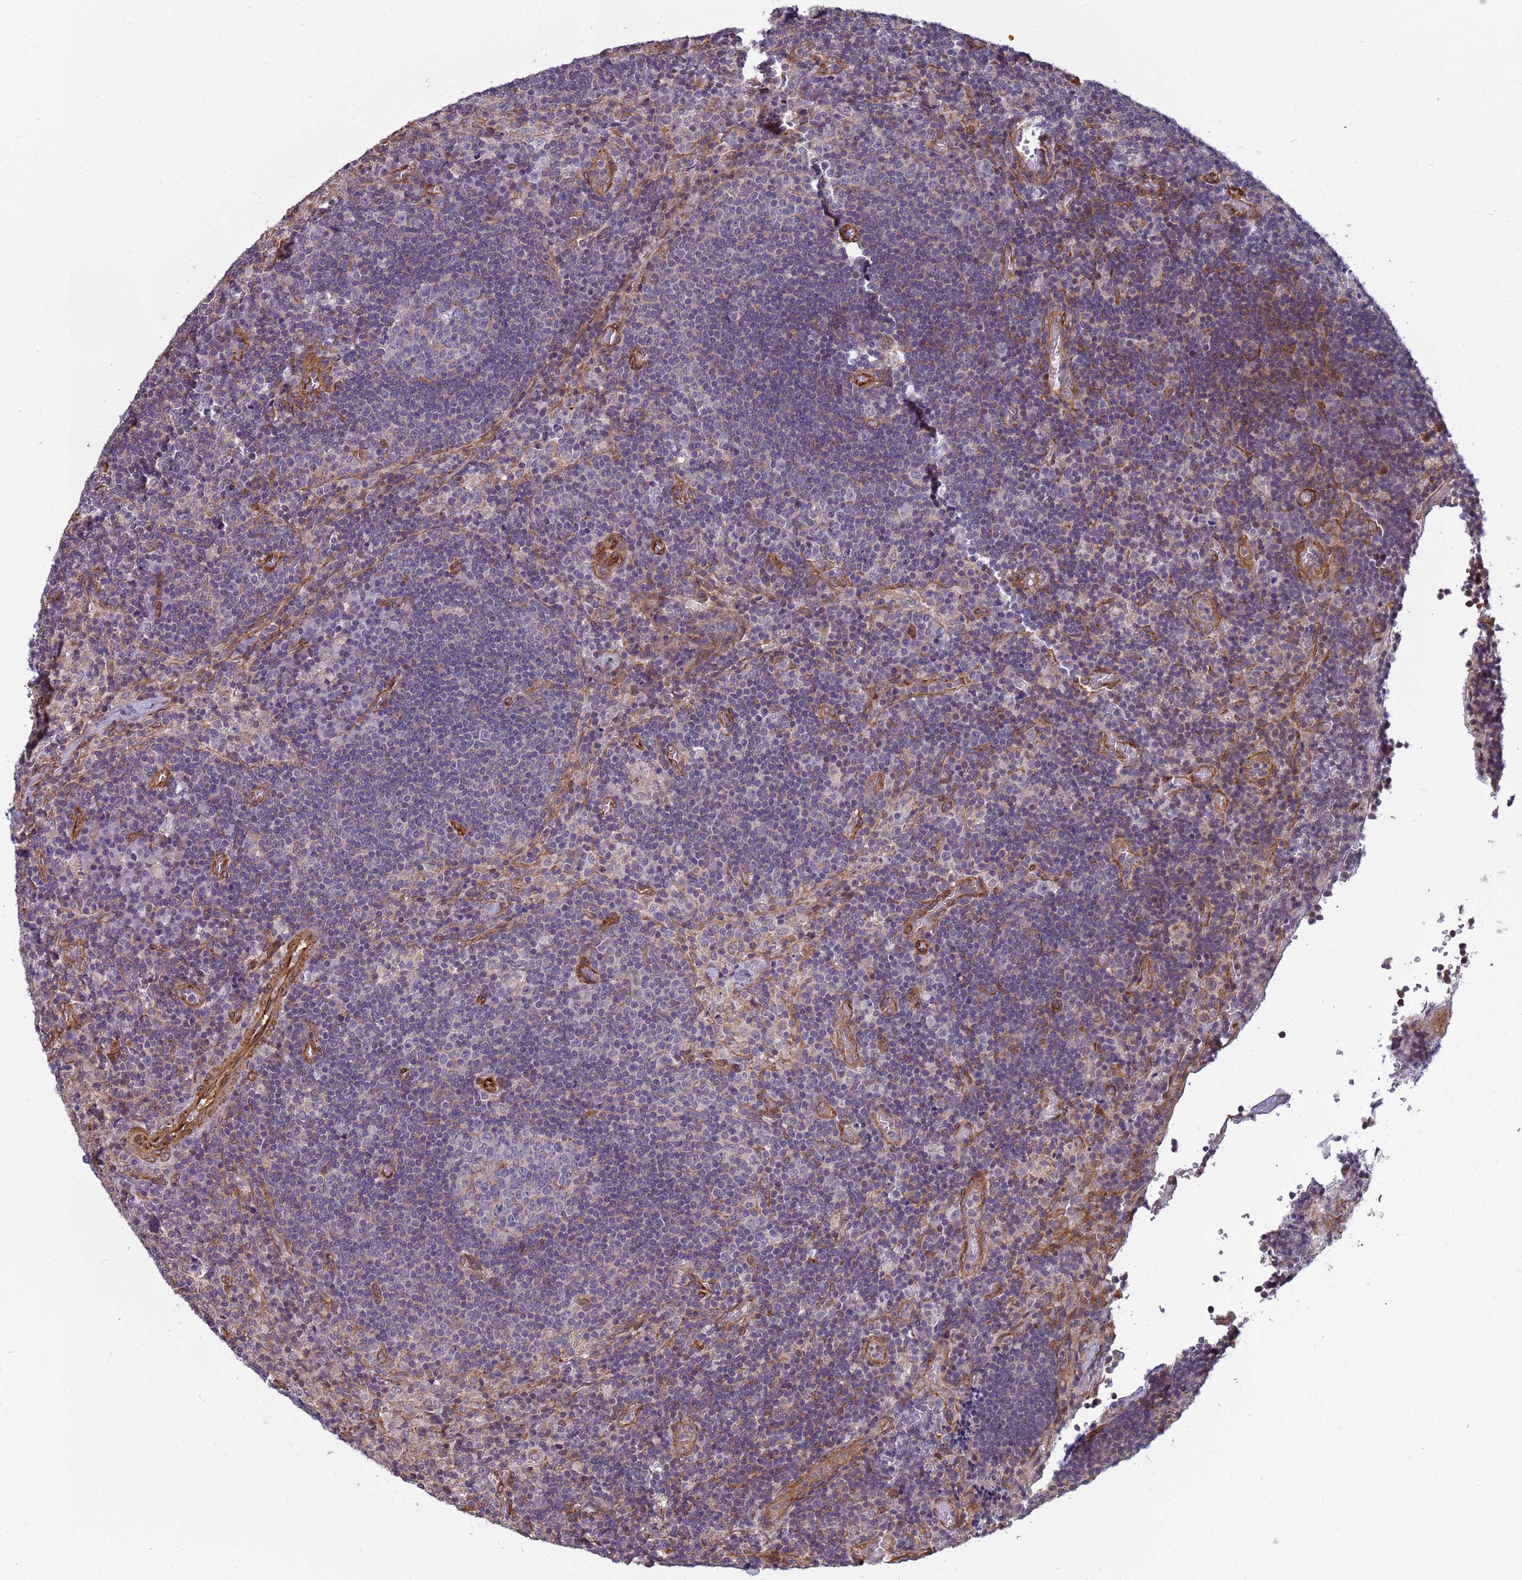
{"staining": {"intensity": "negative", "quantity": "none", "location": "none"}, "tissue": "lymph node", "cell_type": "Germinal center cells", "image_type": "normal", "snomed": [{"axis": "morphology", "description": "Normal tissue, NOS"}, {"axis": "topography", "description": "Lymph node"}], "caption": "This is an immunohistochemistry (IHC) image of normal lymph node. There is no positivity in germinal center cells.", "gene": "ITGB4", "patient": {"sex": "male", "age": 58}}